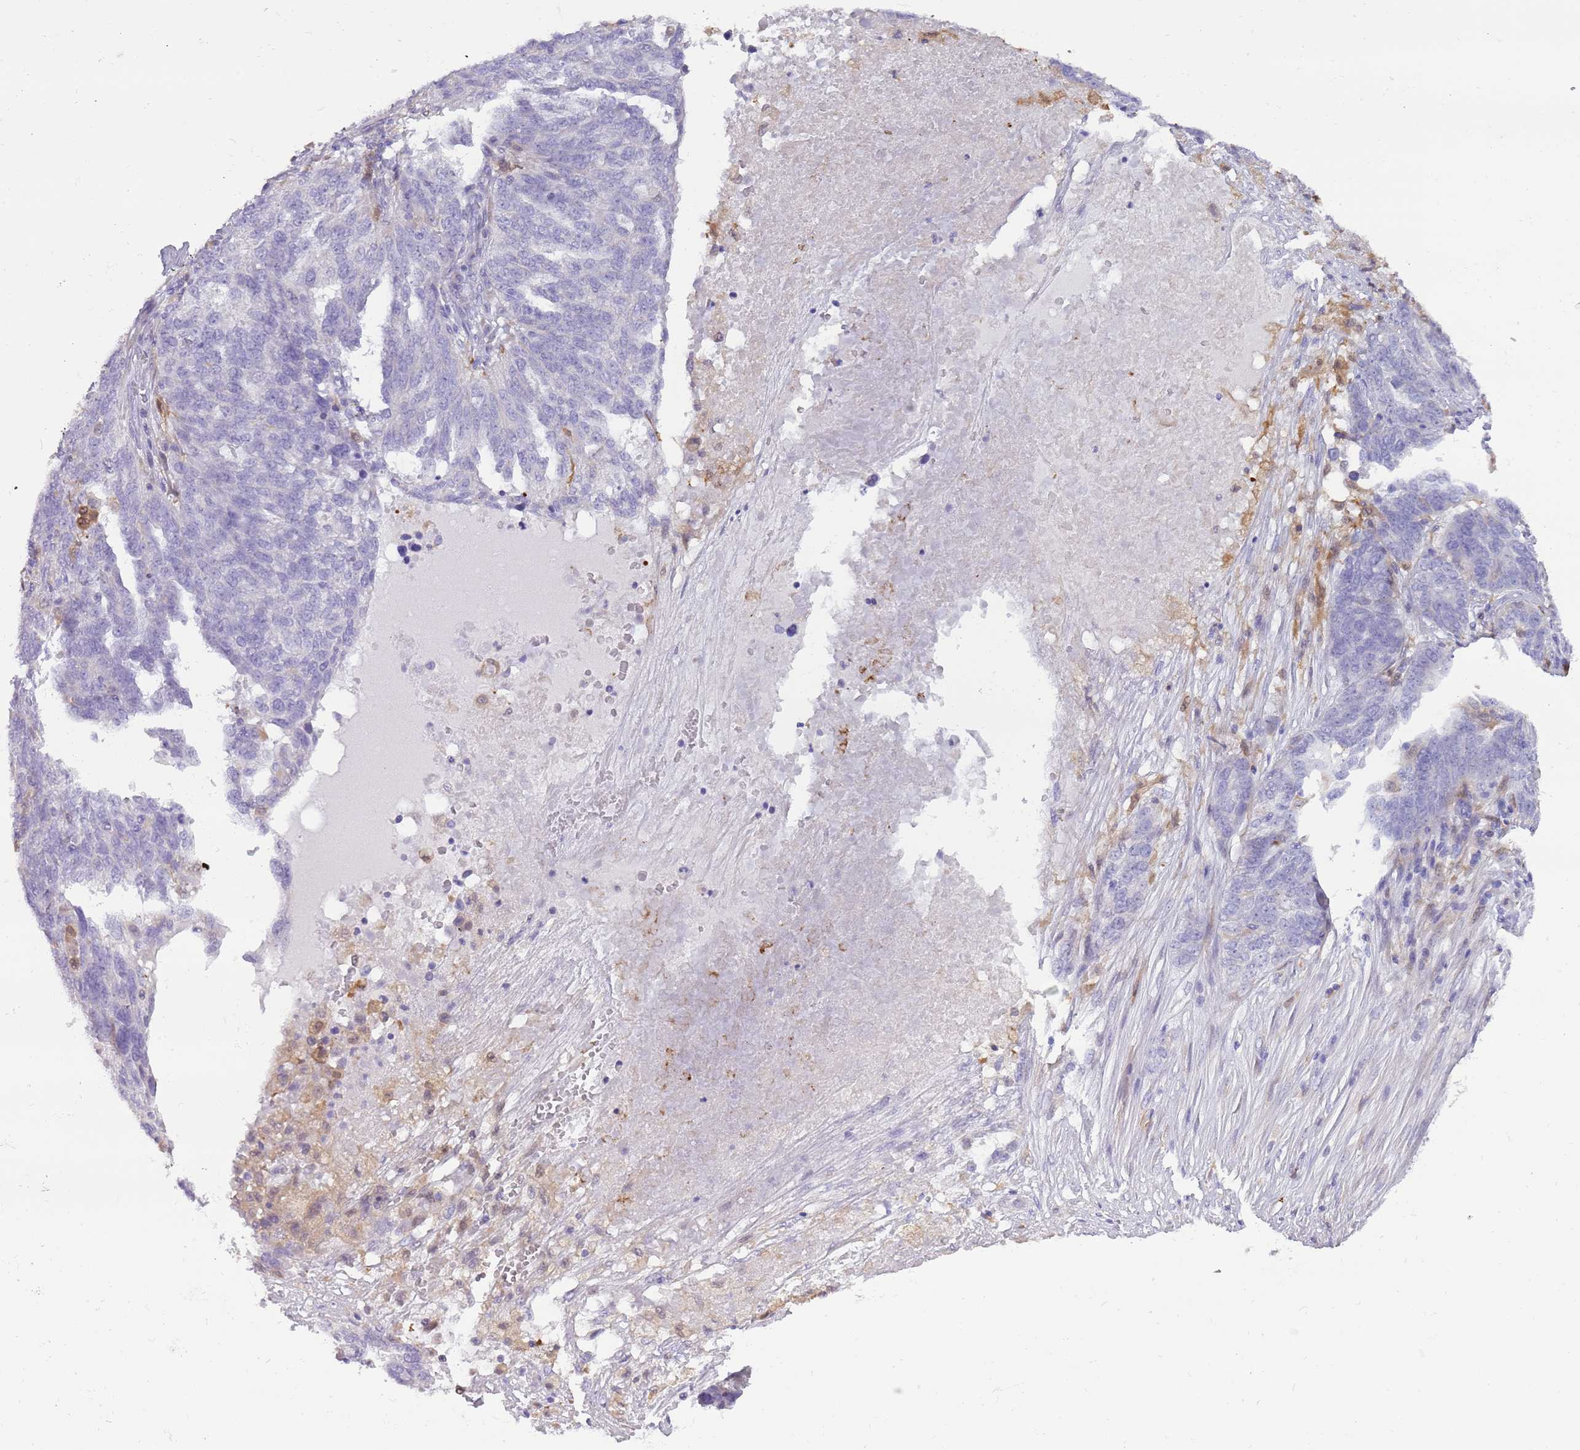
{"staining": {"intensity": "negative", "quantity": "none", "location": "none"}, "tissue": "ovarian cancer", "cell_type": "Tumor cells", "image_type": "cancer", "snomed": [{"axis": "morphology", "description": "Cystadenocarcinoma, serous, NOS"}, {"axis": "topography", "description": "Ovary"}], "caption": "Immunohistochemical staining of serous cystadenocarcinoma (ovarian) reveals no significant positivity in tumor cells.", "gene": "DIPK1C", "patient": {"sex": "female", "age": 59}}